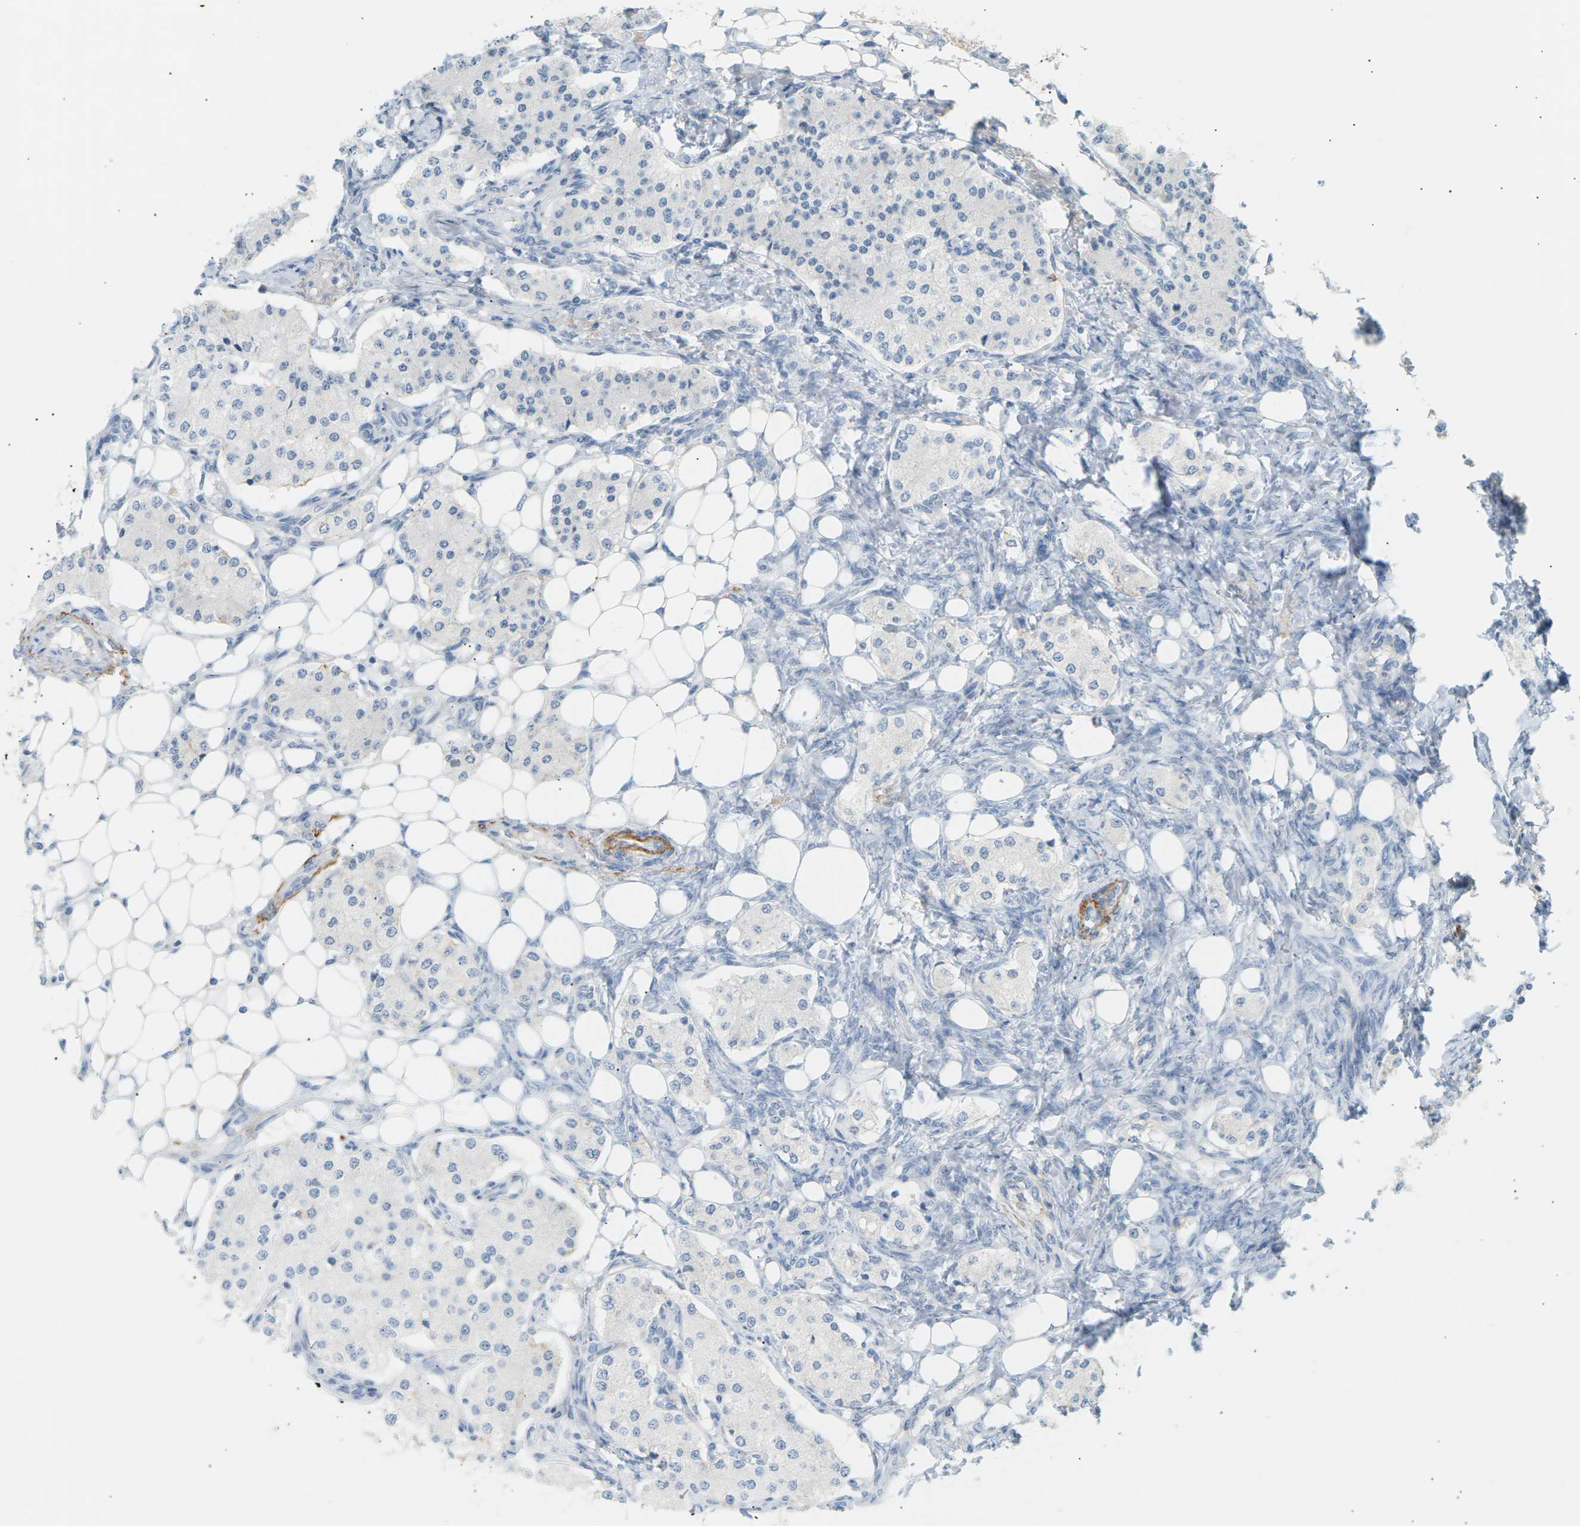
{"staining": {"intensity": "negative", "quantity": "none", "location": "none"}, "tissue": "carcinoid", "cell_type": "Tumor cells", "image_type": "cancer", "snomed": [{"axis": "morphology", "description": "Carcinoid, malignant, NOS"}, {"axis": "topography", "description": "Colon"}], "caption": "Immunohistochemistry (IHC) of human carcinoid displays no expression in tumor cells.", "gene": "CLU", "patient": {"sex": "female", "age": 52}}